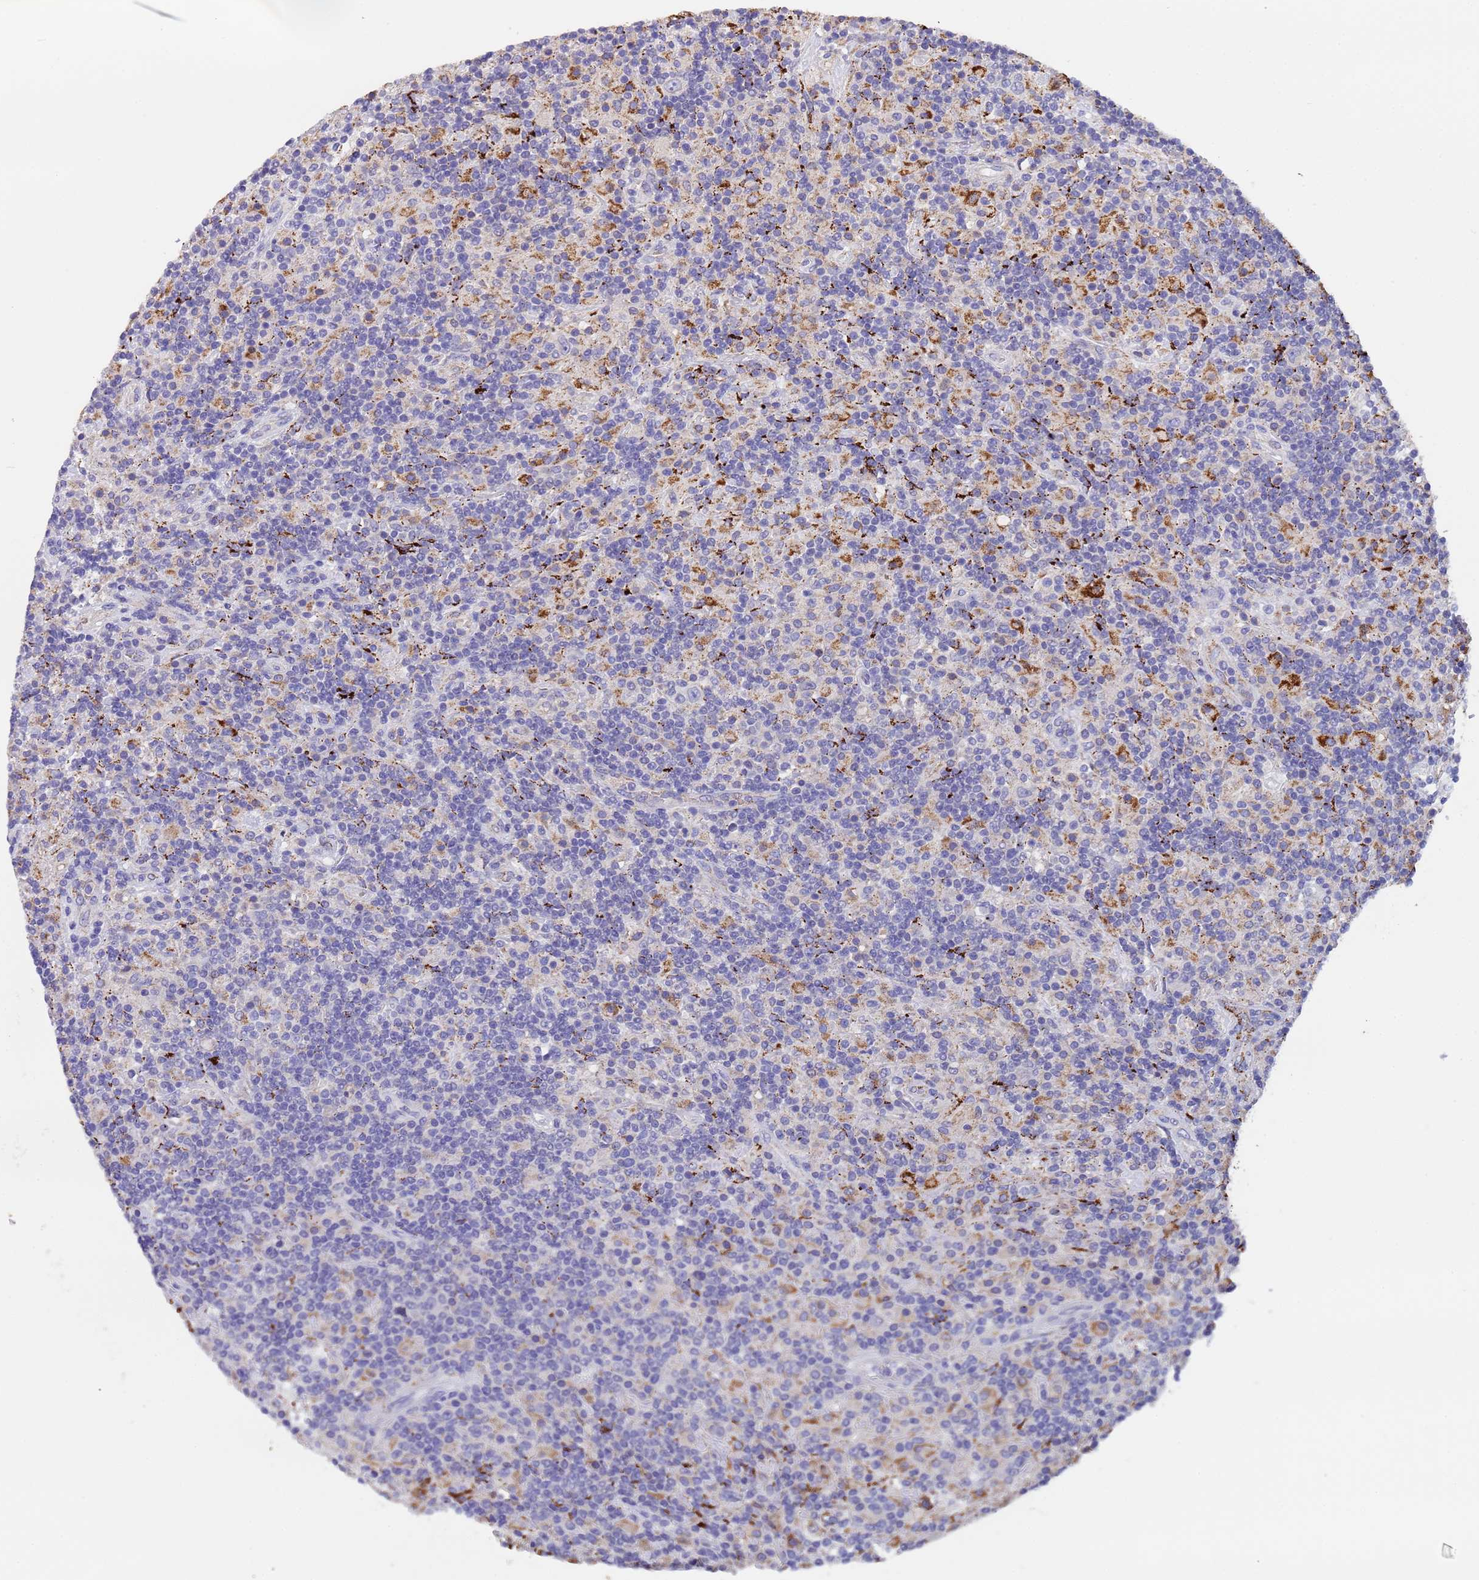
{"staining": {"intensity": "negative", "quantity": "none", "location": "none"}, "tissue": "lymphoma", "cell_type": "Tumor cells", "image_type": "cancer", "snomed": [{"axis": "morphology", "description": "Hodgkin's disease, NOS"}, {"axis": "topography", "description": "Lymph node"}], "caption": "Immunohistochemistry (IHC) of Hodgkin's disease shows no positivity in tumor cells.", "gene": "SLC24A3", "patient": {"sex": "male", "age": 70}}